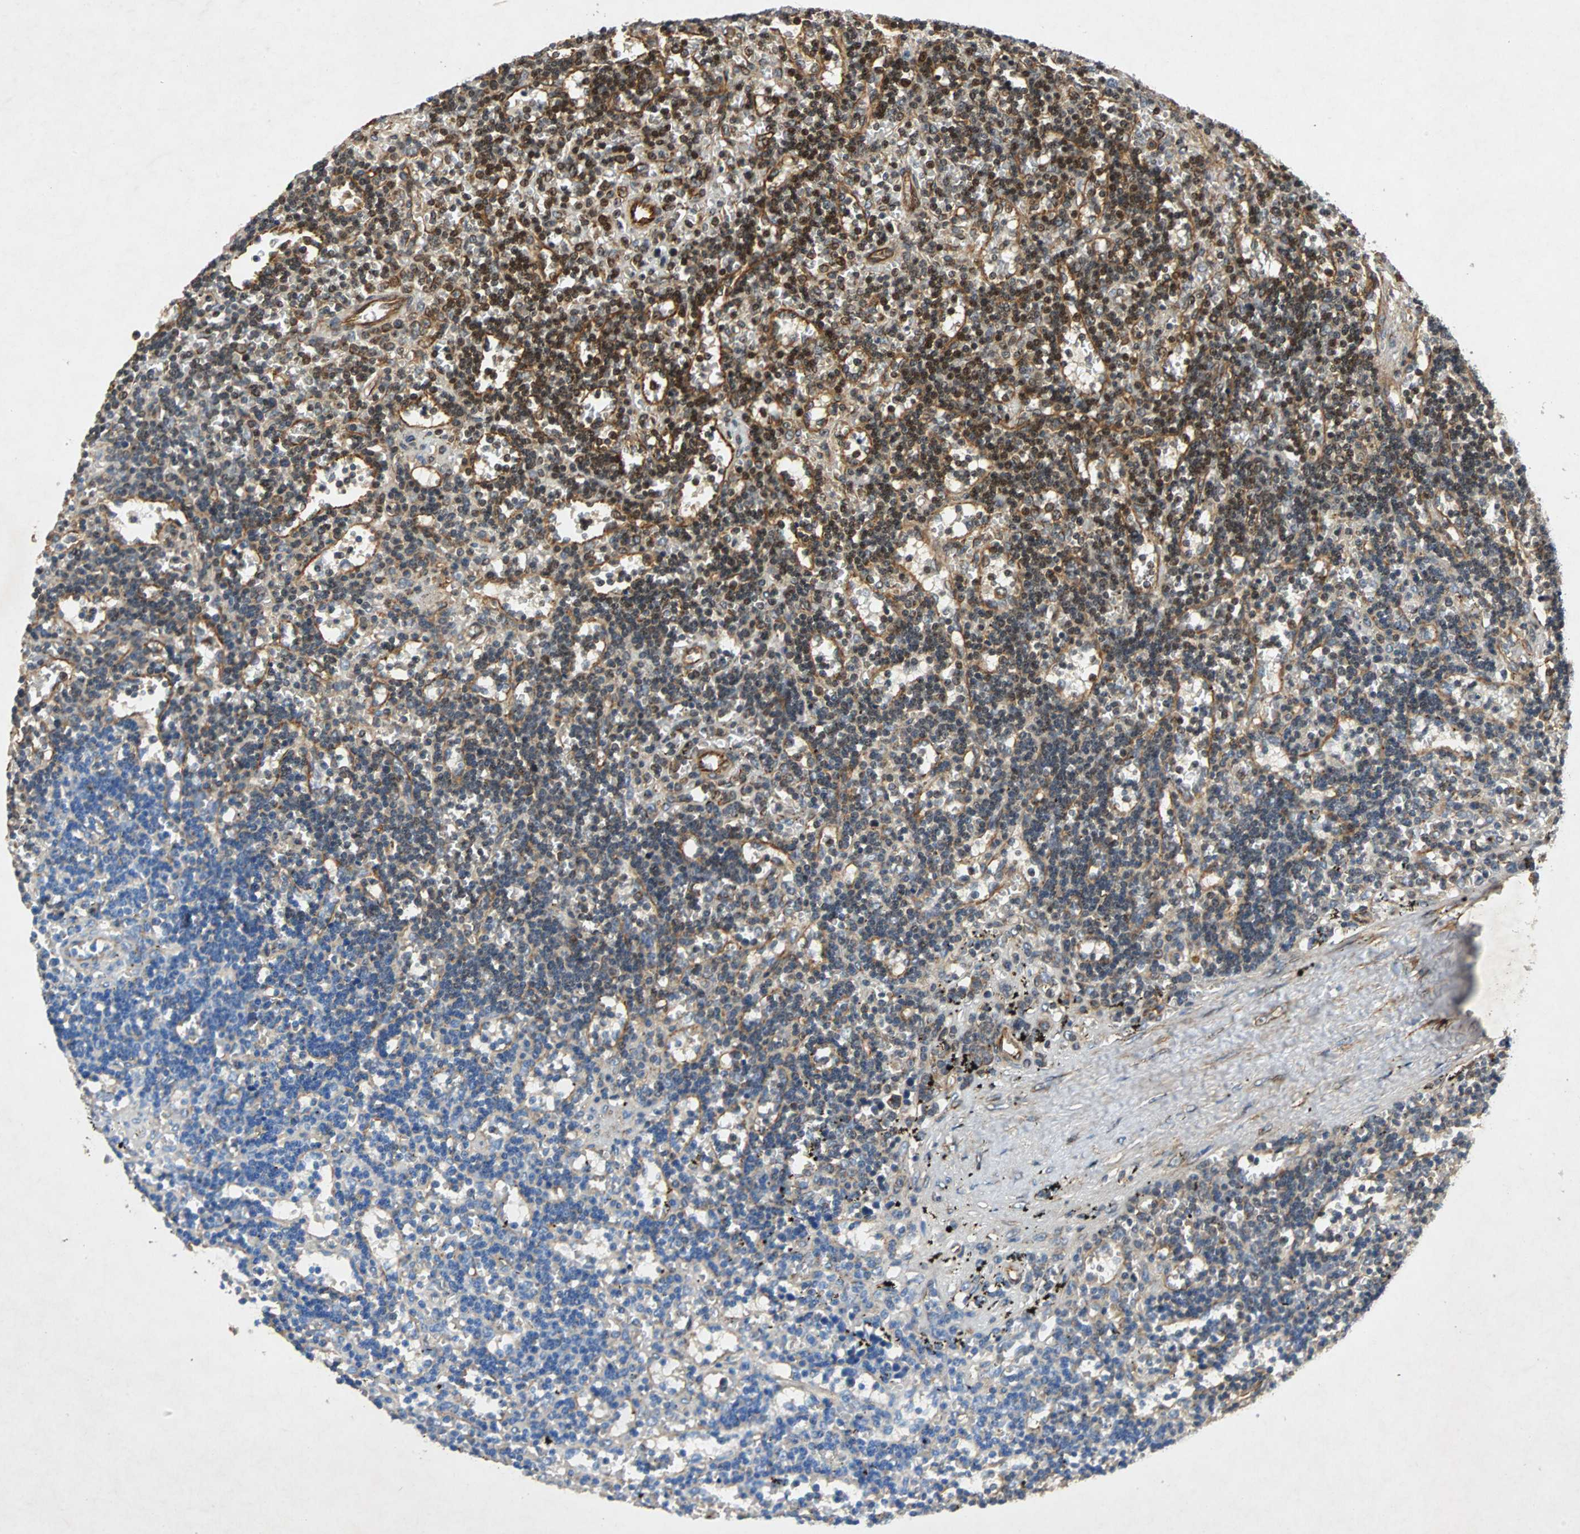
{"staining": {"intensity": "strong", "quantity": "25%-75%", "location": "cytoplasmic/membranous"}, "tissue": "lymphoma", "cell_type": "Tumor cells", "image_type": "cancer", "snomed": [{"axis": "morphology", "description": "Malignant lymphoma, non-Hodgkin's type, Low grade"}, {"axis": "topography", "description": "Spleen"}], "caption": "Strong cytoplasmic/membranous expression is identified in about 25%-75% of tumor cells in malignant lymphoma, non-Hodgkin's type (low-grade). The staining was performed using DAB to visualize the protein expression in brown, while the nuclei were stained in blue with hematoxylin (Magnification: 20x).", "gene": "TUBA4A", "patient": {"sex": "male", "age": 60}}